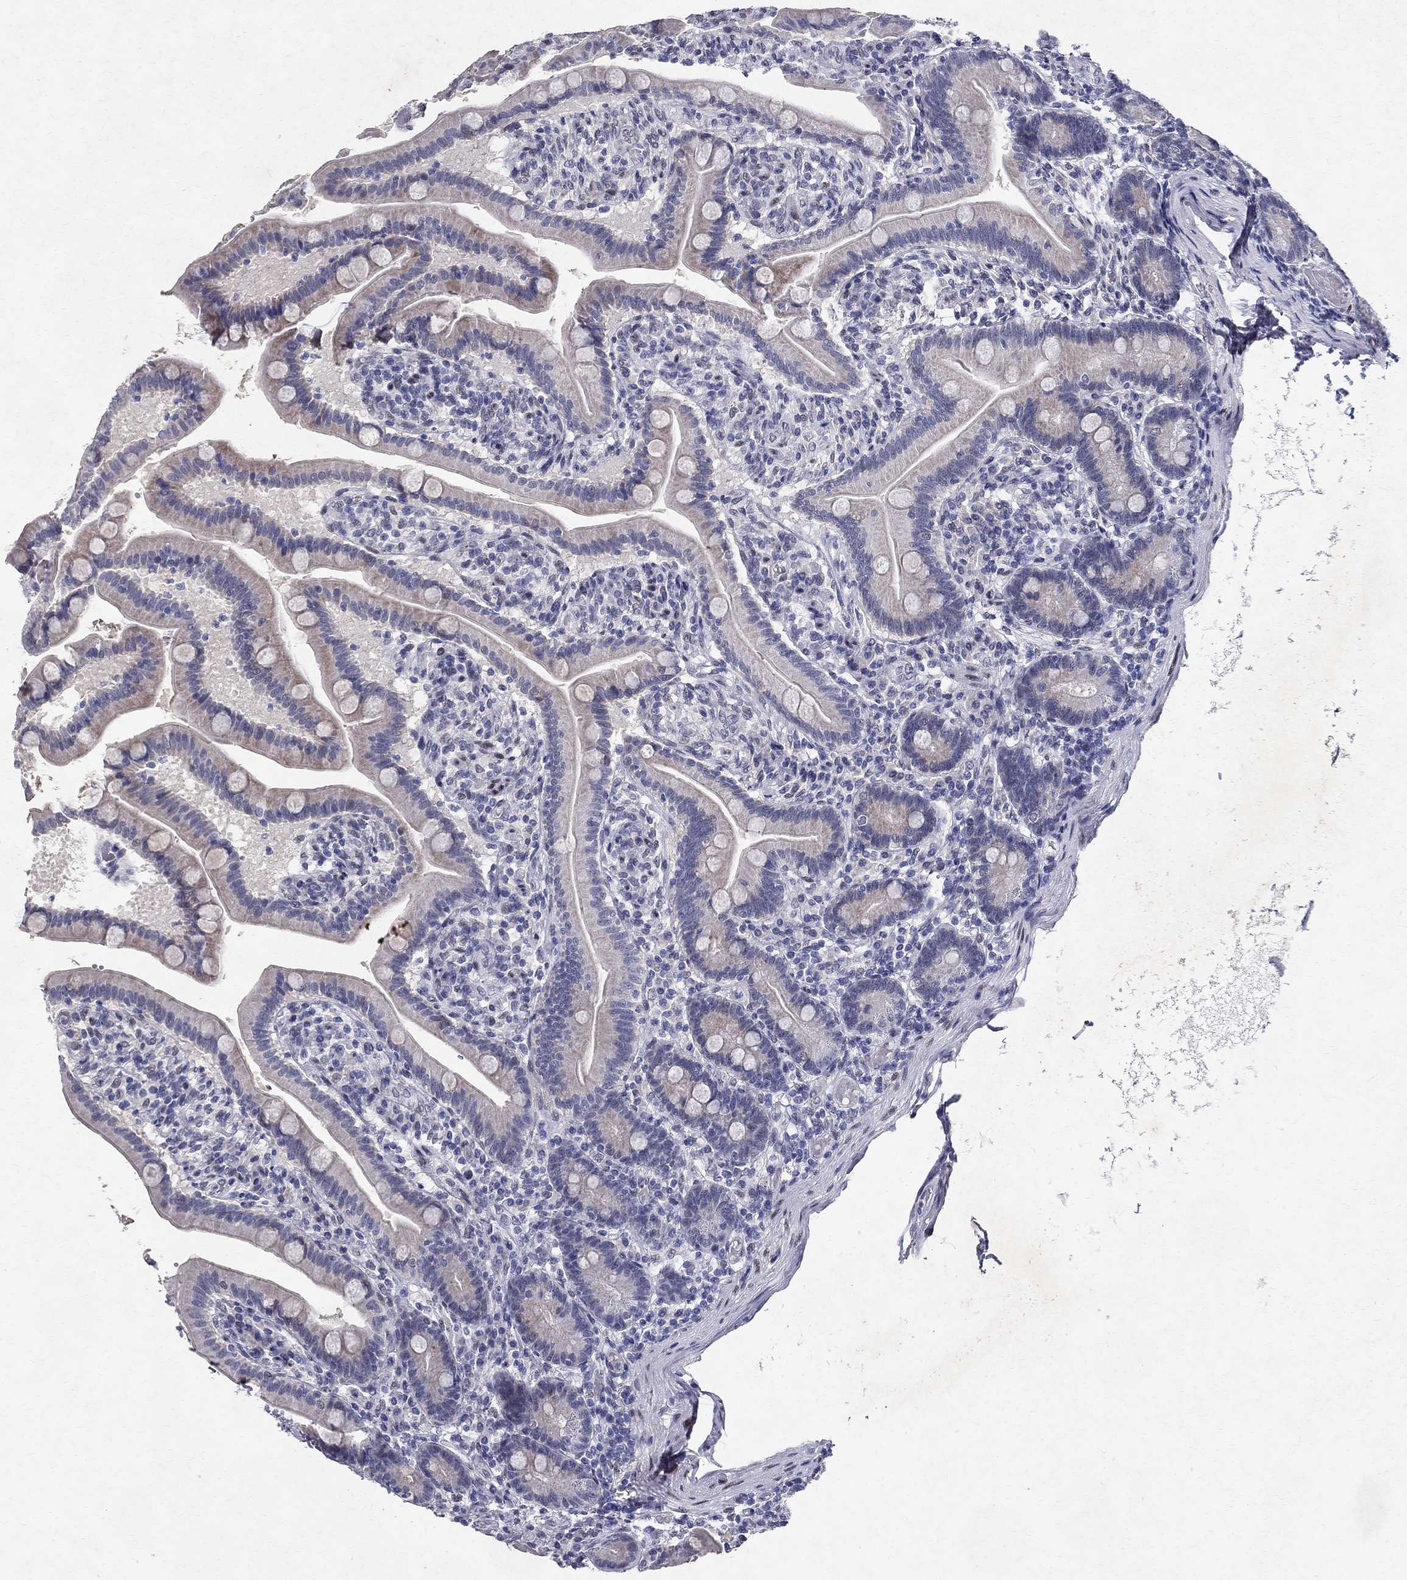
{"staining": {"intensity": "negative", "quantity": "none", "location": "none"}, "tissue": "small intestine", "cell_type": "Glandular cells", "image_type": "normal", "snomed": [{"axis": "morphology", "description": "Normal tissue, NOS"}, {"axis": "topography", "description": "Small intestine"}], "caption": "Immunohistochemical staining of unremarkable small intestine displays no significant staining in glandular cells.", "gene": "RBFOX1", "patient": {"sex": "male", "age": 66}}